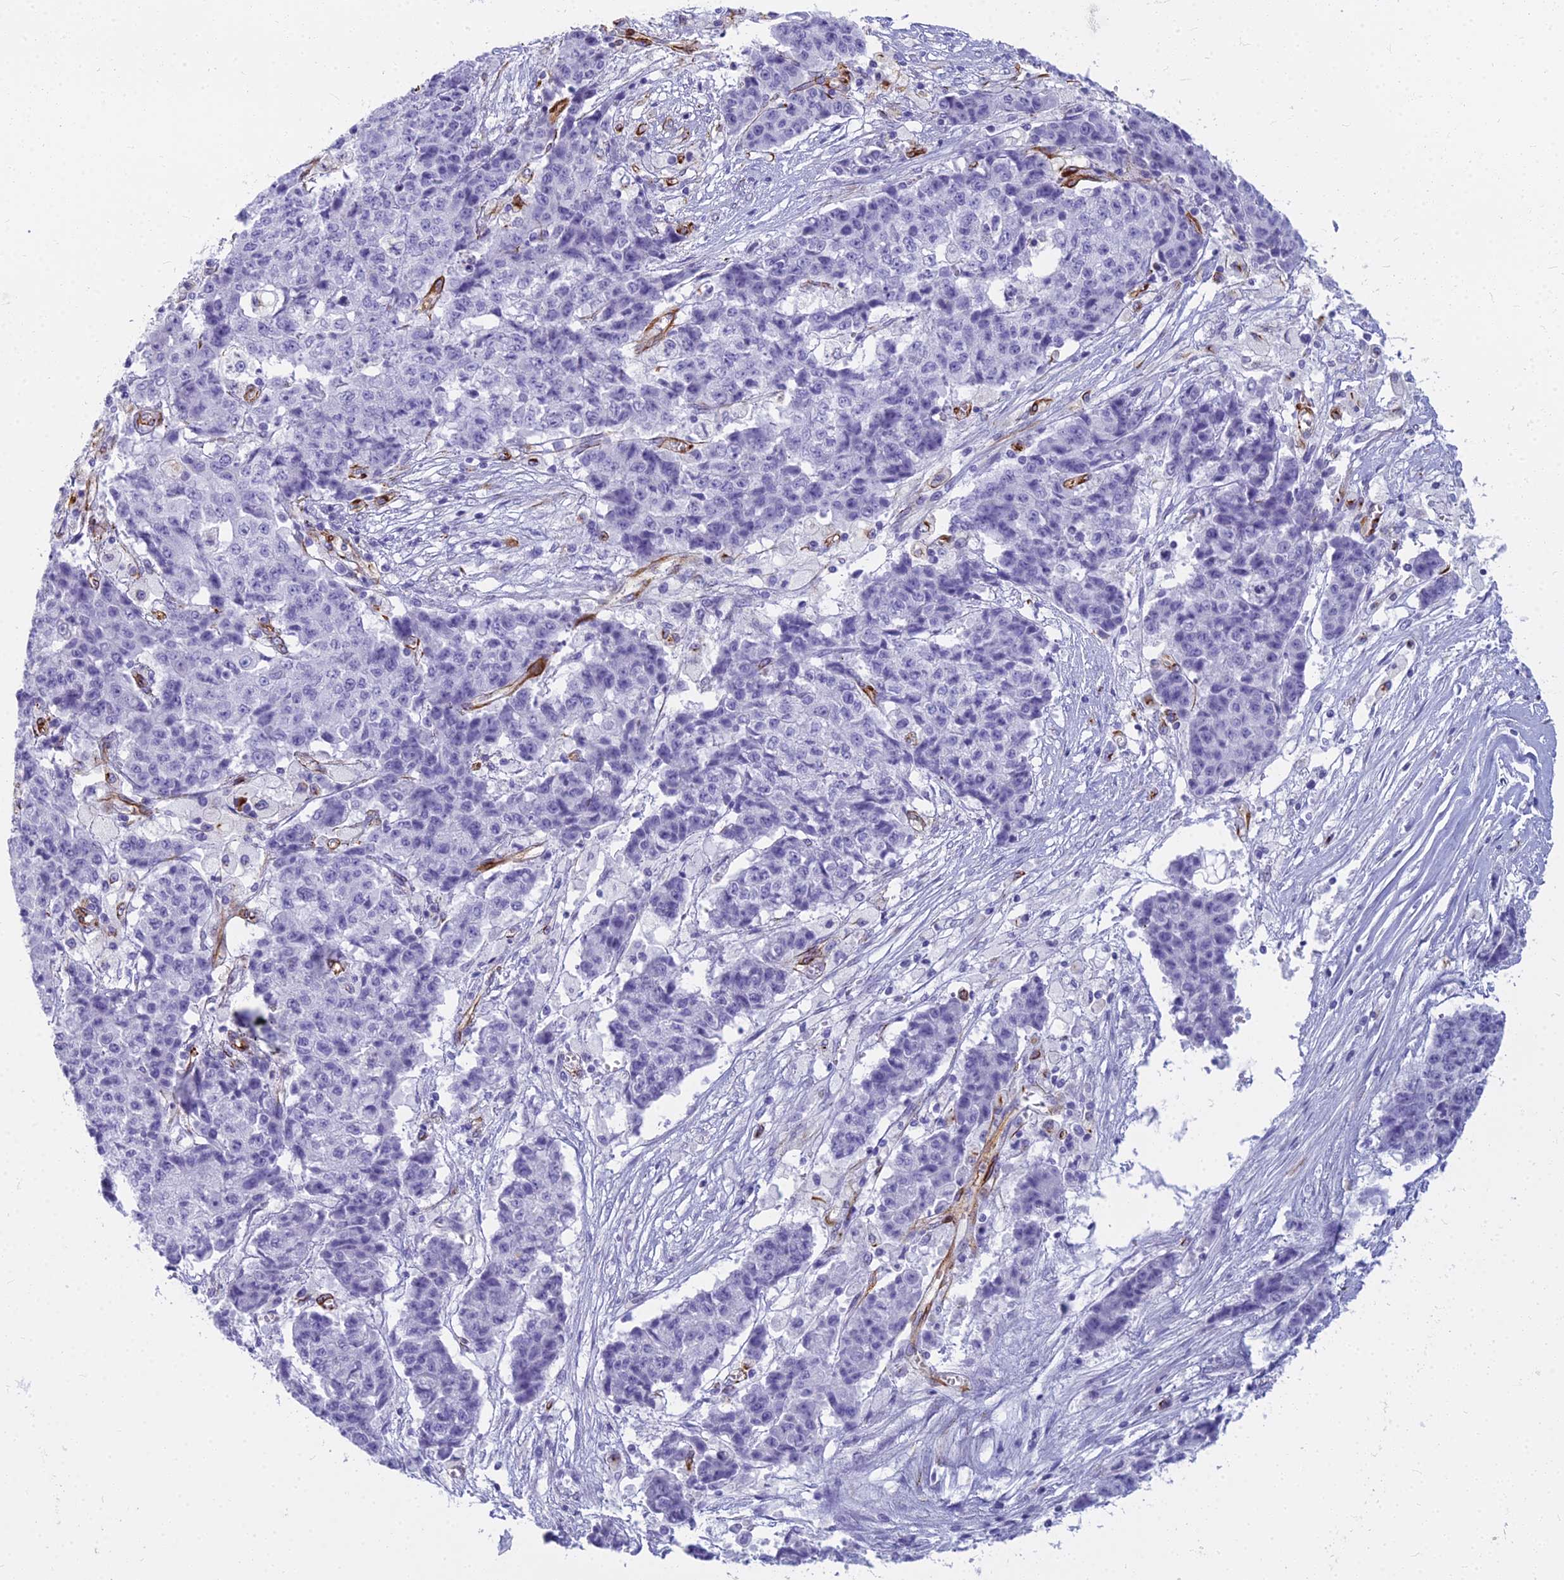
{"staining": {"intensity": "negative", "quantity": "none", "location": "none"}, "tissue": "ovarian cancer", "cell_type": "Tumor cells", "image_type": "cancer", "snomed": [{"axis": "morphology", "description": "Carcinoma, endometroid"}, {"axis": "topography", "description": "Ovary"}], "caption": "Immunohistochemistry (IHC) photomicrograph of human endometroid carcinoma (ovarian) stained for a protein (brown), which shows no staining in tumor cells.", "gene": "EVI2A", "patient": {"sex": "female", "age": 42}}